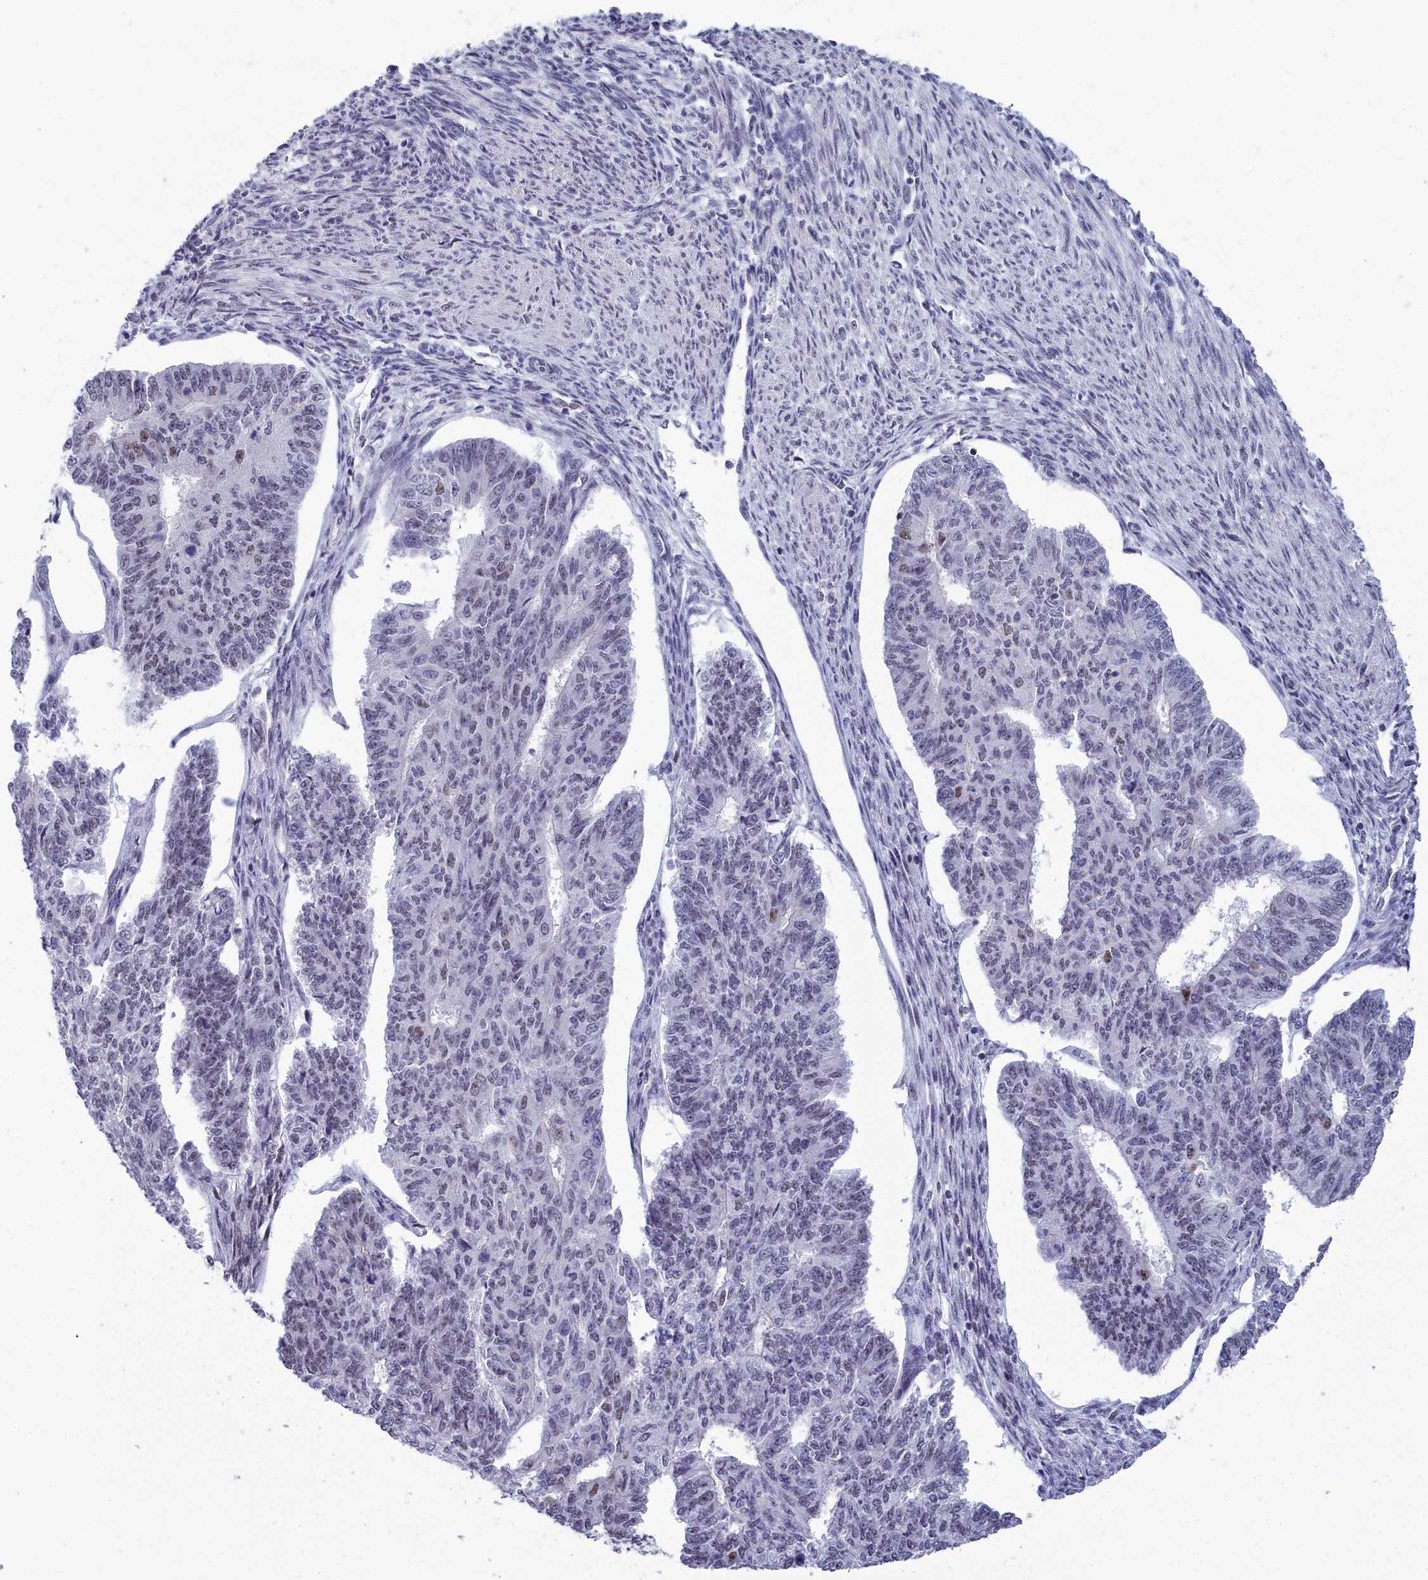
{"staining": {"intensity": "weak", "quantity": "<25%", "location": "nuclear"}, "tissue": "endometrial cancer", "cell_type": "Tumor cells", "image_type": "cancer", "snomed": [{"axis": "morphology", "description": "Adenocarcinoma, NOS"}, {"axis": "topography", "description": "Endometrium"}], "caption": "A high-resolution image shows immunohistochemistry (IHC) staining of endometrial cancer (adenocarcinoma), which exhibits no significant expression in tumor cells. The staining is performed using DAB brown chromogen with nuclei counter-stained in using hematoxylin.", "gene": "CCDC97", "patient": {"sex": "female", "age": 32}}